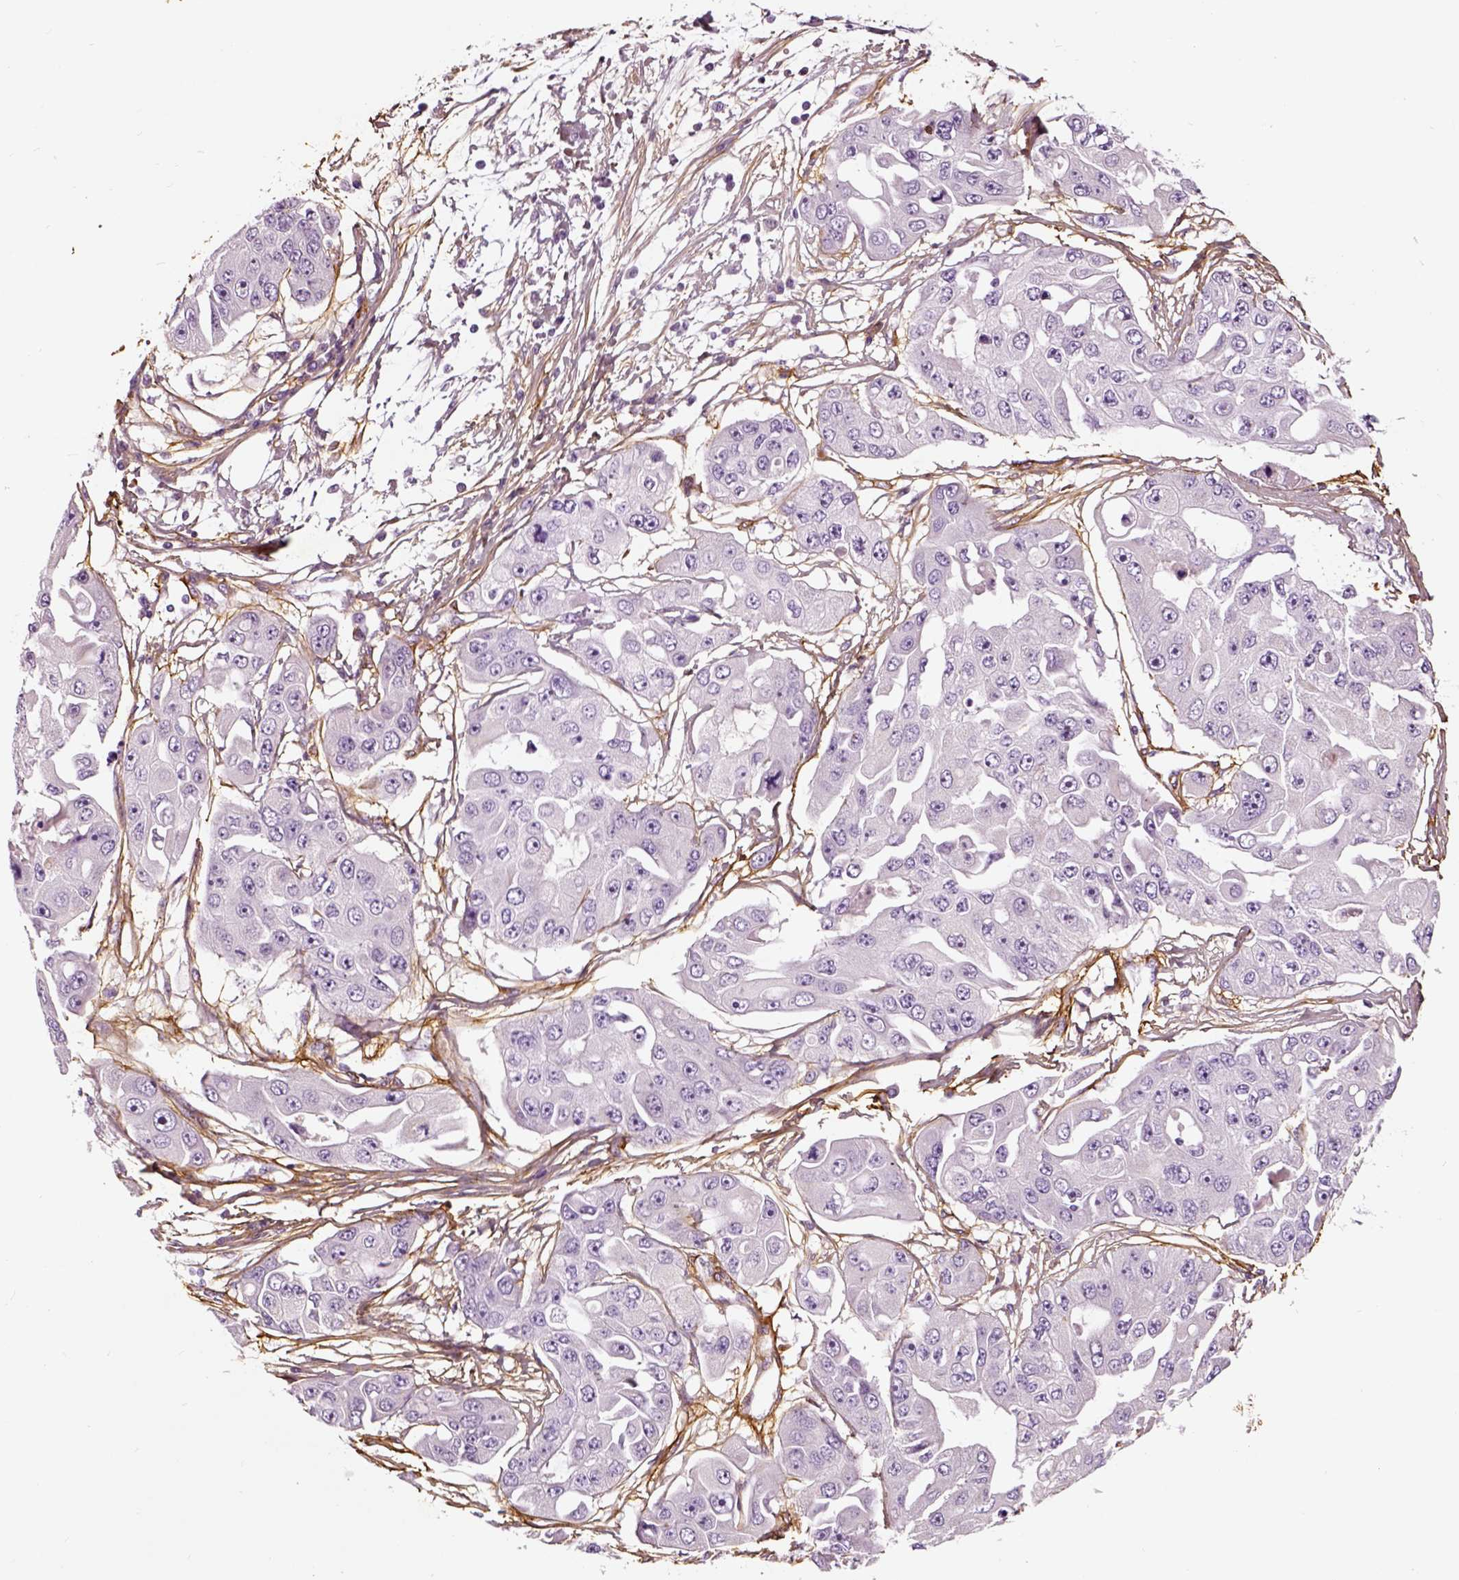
{"staining": {"intensity": "negative", "quantity": "none", "location": "none"}, "tissue": "ovarian cancer", "cell_type": "Tumor cells", "image_type": "cancer", "snomed": [{"axis": "morphology", "description": "Cystadenocarcinoma, serous, NOS"}, {"axis": "topography", "description": "Ovary"}], "caption": "Ovarian serous cystadenocarcinoma stained for a protein using IHC reveals no positivity tumor cells.", "gene": "COL6A2", "patient": {"sex": "female", "age": 56}}